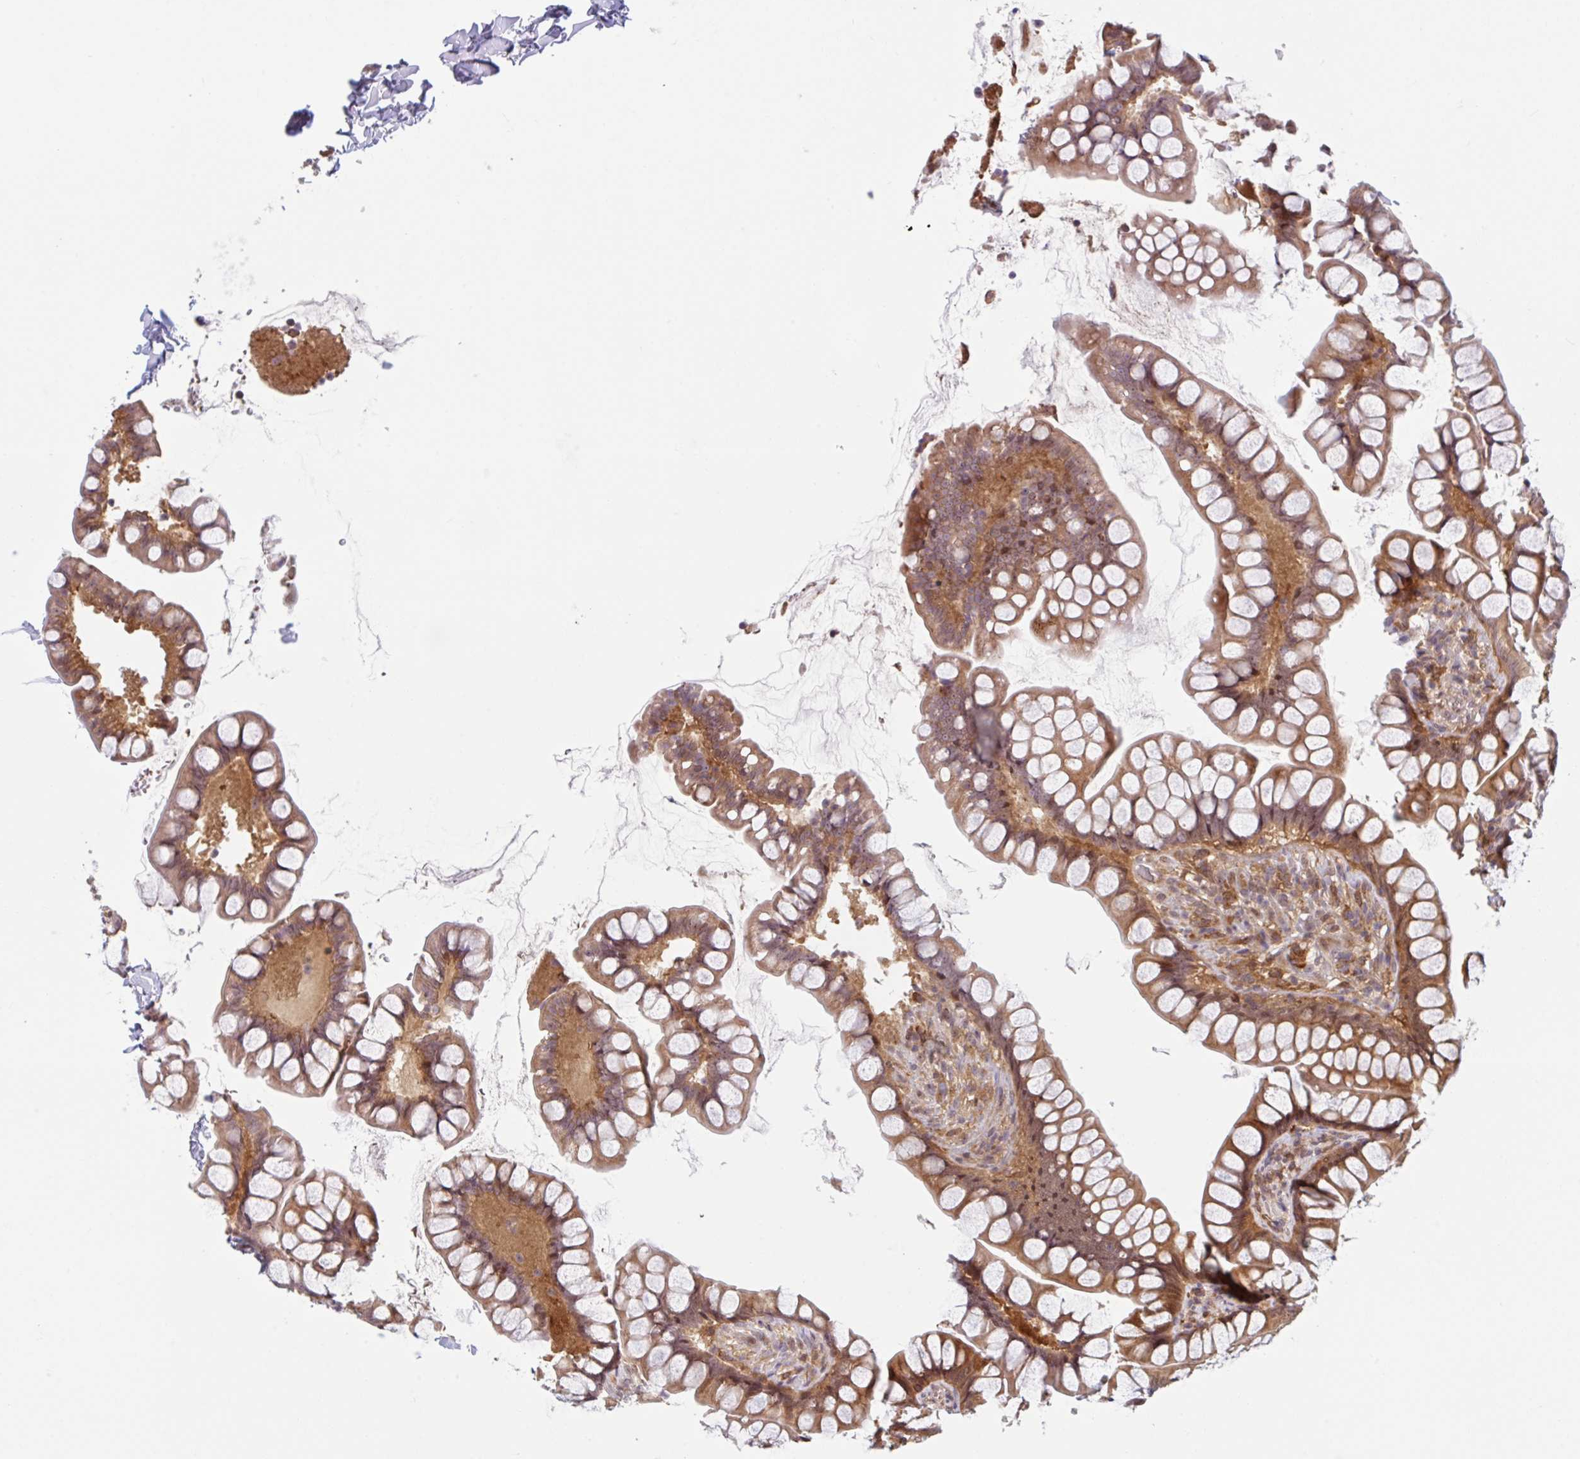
{"staining": {"intensity": "strong", "quantity": ">75%", "location": "cytoplasmic/membranous,nuclear"}, "tissue": "small intestine", "cell_type": "Glandular cells", "image_type": "normal", "snomed": [{"axis": "morphology", "description": "Normal tissue, NOS"}, {"axis": "topography", "description": "Small intestine"}], "caption": "Glandular cells show strong cytoplasmic/membranous,nuclear positivity in approximately >75% of cells in normal small intestine. (DAB IHC with brightfield microscopy, high magnification).", "gene": "HMBS", "patient": {"sex": "male", "age": 70}}